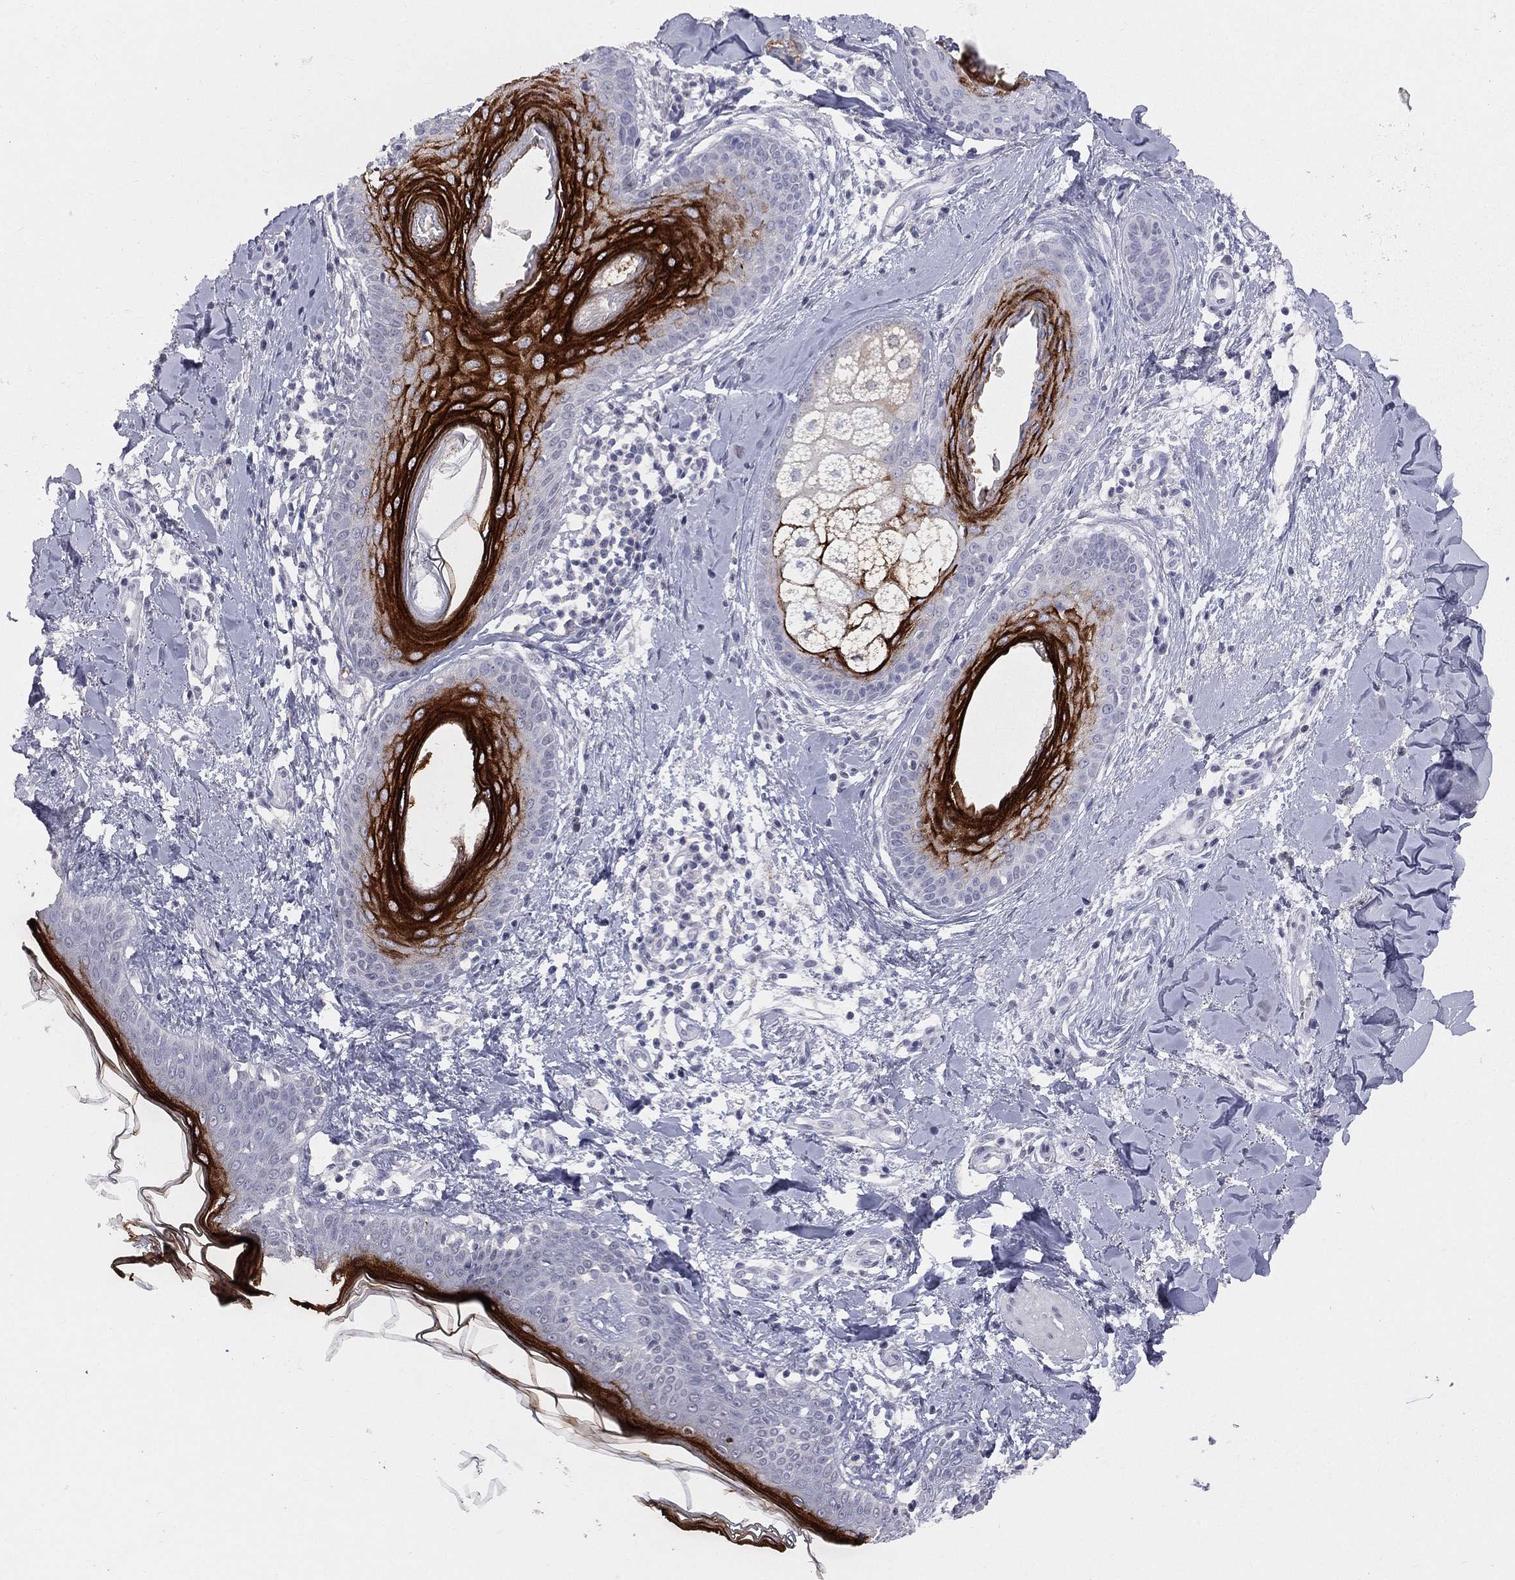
{"staining": {"intensity": "negative", "quantity": "none", "location": "none"}, "tissue": "skin", "cell_type": "Fibroblasts", "image_type": "normal", "snomed": [{"axis": "morphology", "description": "Normal tissue, NOS"}, {"axis": "morphology", "description": "Malignant melanoma, NOS"}, {"axis": "topography", "description": "Skin"}], "caption": "Immunohistochemical staining of benign human skin displays no significant positivity in fibroblasts.", "gene": "DMKN", "patient": {"sex": "female", "age": 34}}